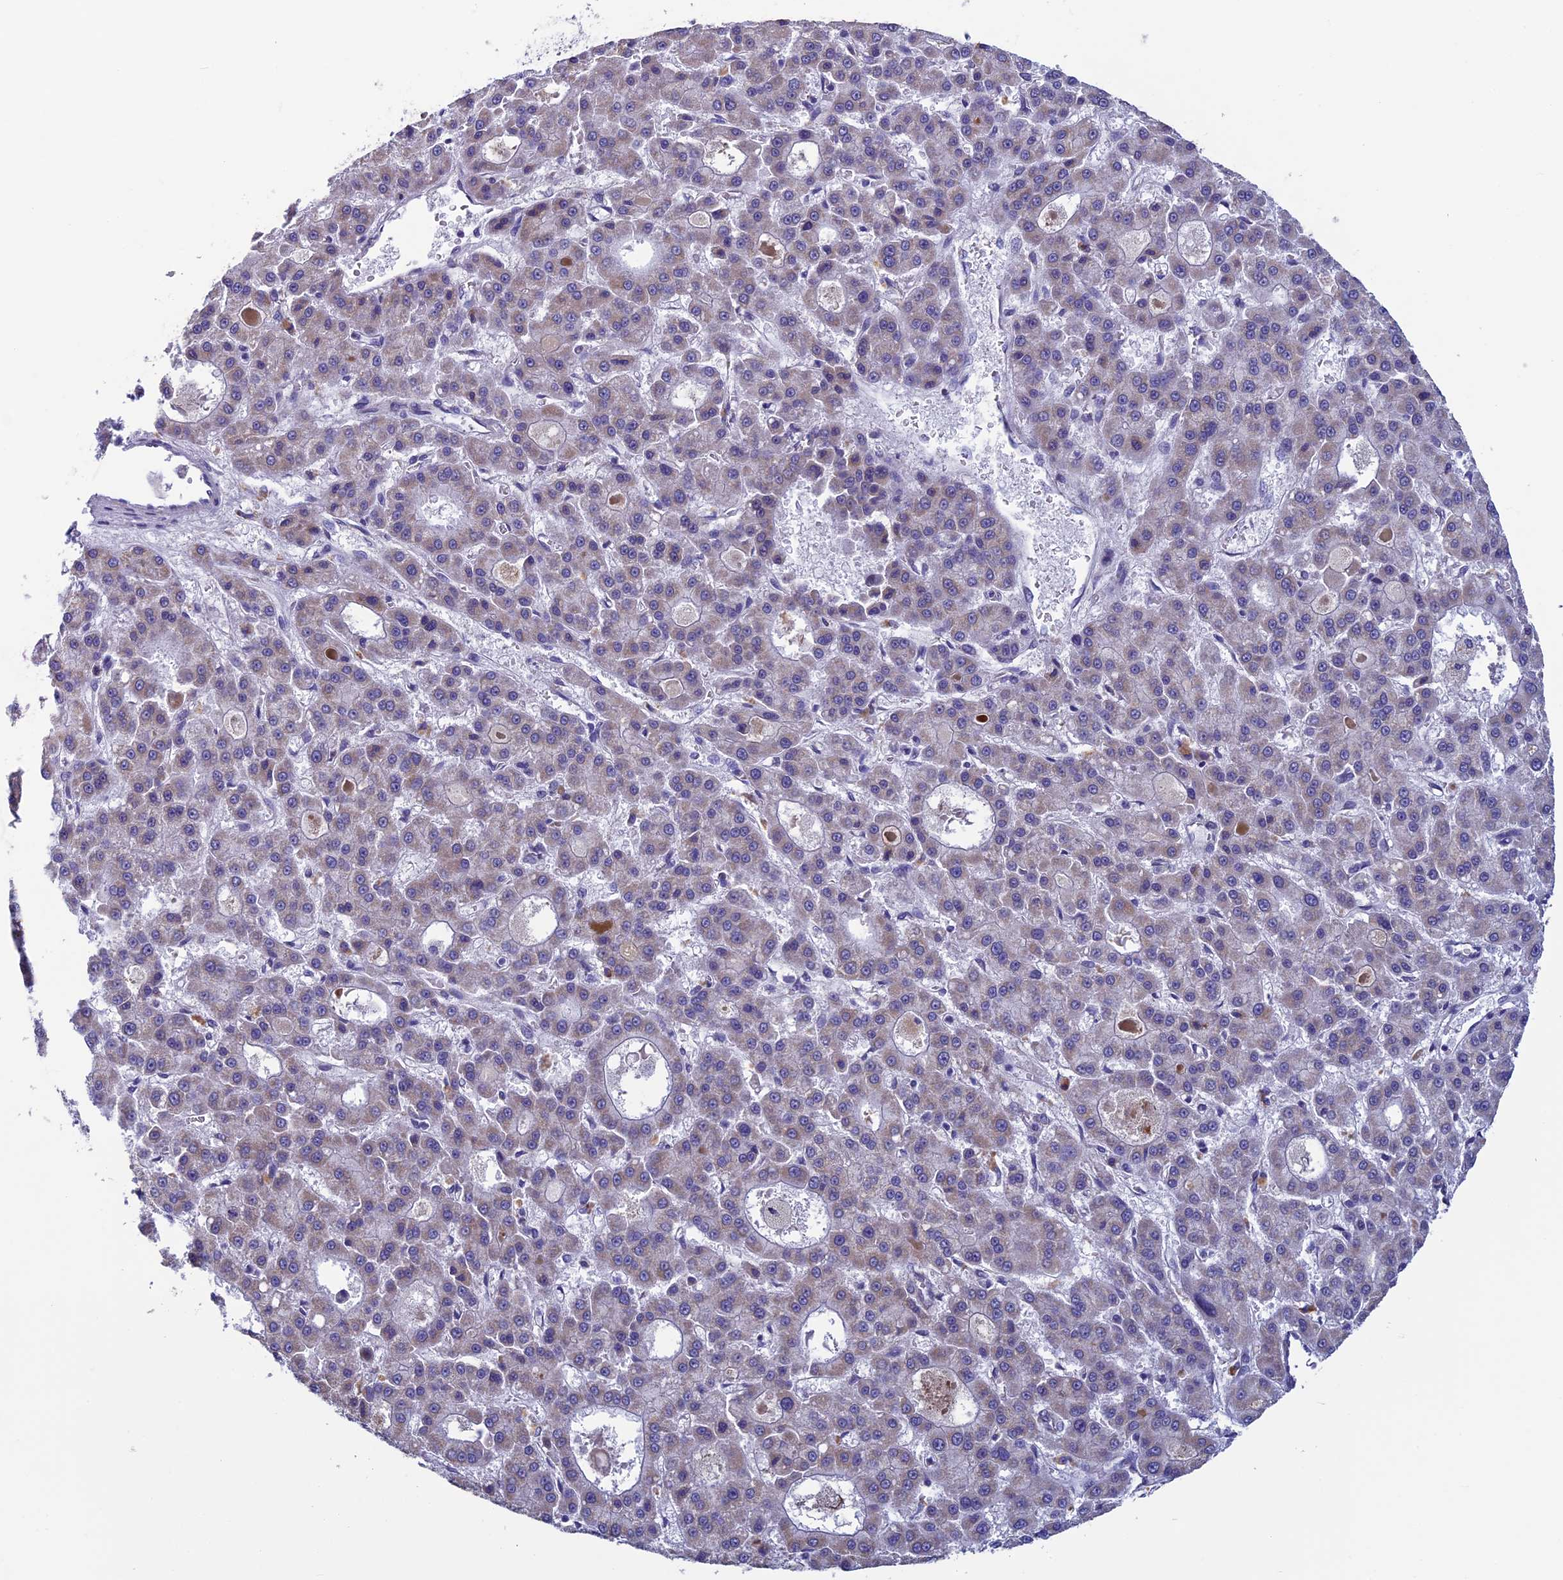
{"staining": {"intensity": "weak", "quantity": "<25%", "location": "cytoplasmic/membranous"}, "tissue": "liver cancer", "cell_type": "Tumor cells", "image_type": "cancer", "snomed": [{"axis": "morphology", "description": "Carcinoma, Hepatocellular, NOS"}, {"axis": "topography", "description": "Liver"}], "caption": "The photomicrograph displays no staining of tumor cells in hepatocellular carcinoma (liver).", "gene": "MFSD12", "patient": {"sex": "male", "age": 70}}